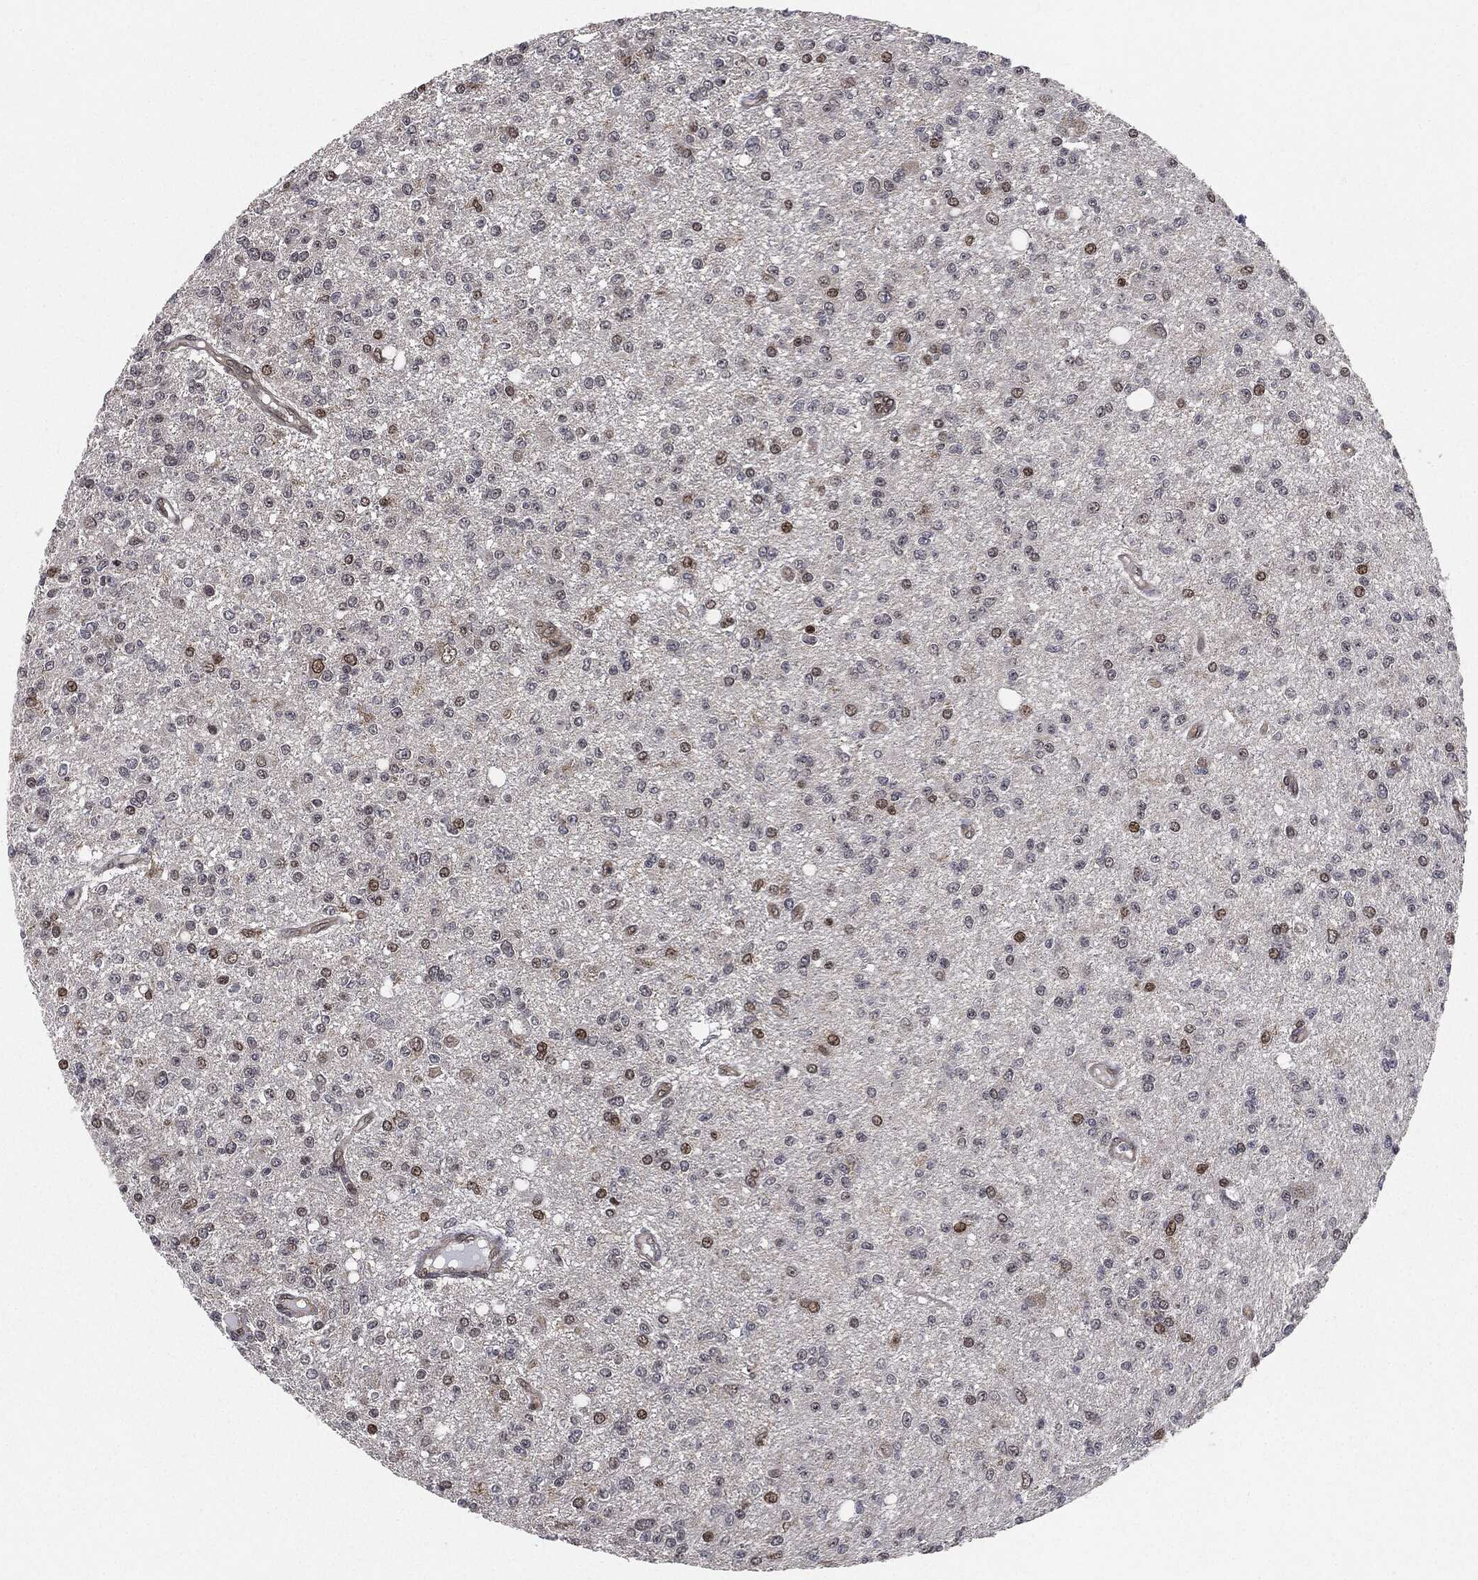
{"staining": {"intensity": "moderate", "quantity": "<25%", "location": "nuclear"}, "tissue": "glioma", "cell_type": "Tumor cells", "image_type": "cancer", "snomed": [{"axis": "morphology", "description": "Glioma, malignant, Low grade"}, {"axis": "topography", "description": "Brain"}], "caption": "The histopathology image demonstrates staining of malignant glioma (low-grade), revealing moderate nuclear protein positivity (brown color) within tumor cells.", "gene": "TBC1D22A", "patient": {"sex": "male", "age": 67}}